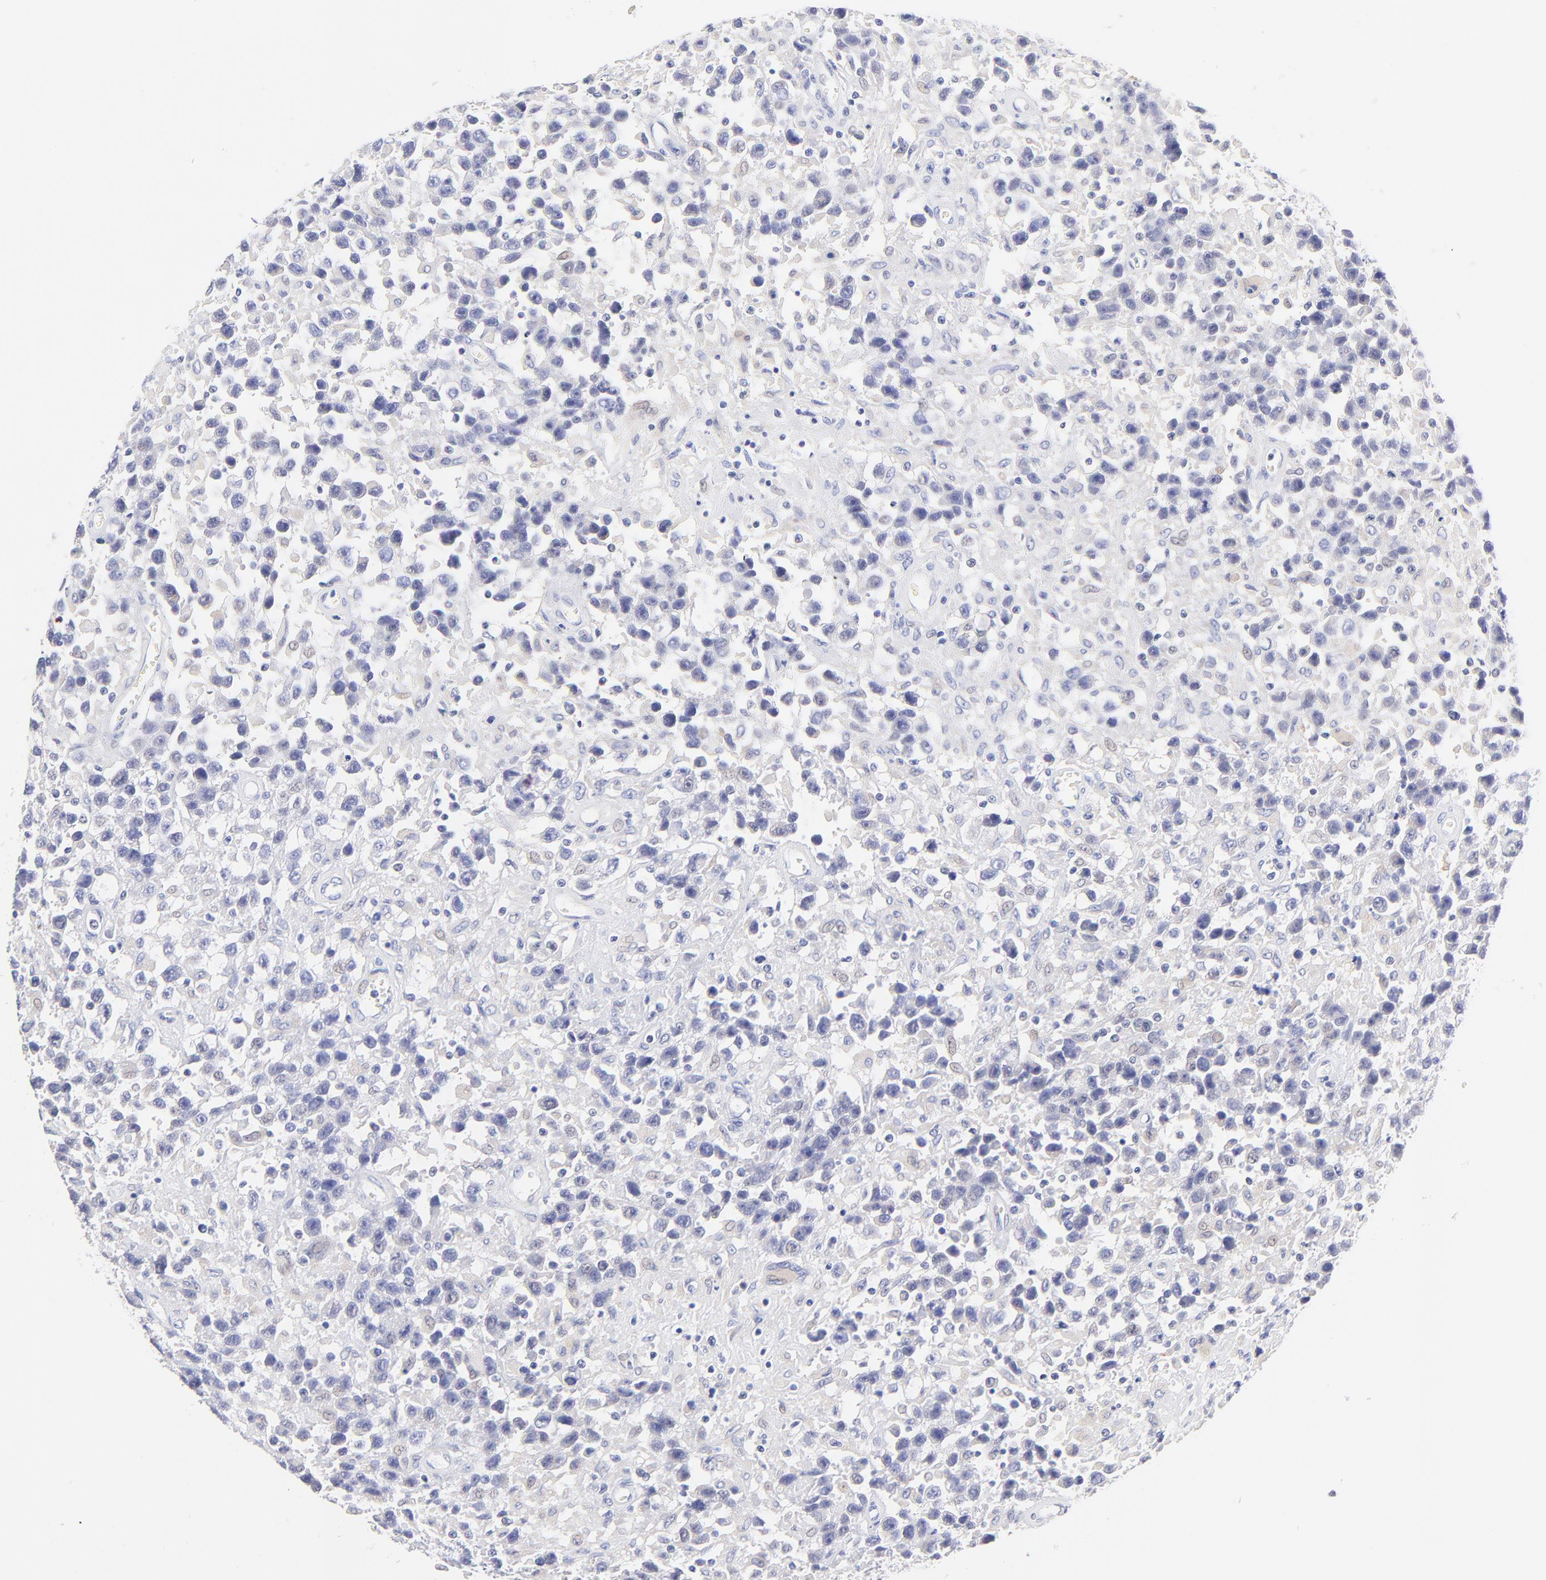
{"staining": {"intensity": "negative", "quantity": "none", "location": "none"}, "tissue": "testis cancer", "cell_type": "Tumor cells", "image_type": "cancer", "snomed": [{"axis": "morphology", "description": "Seminoma, NOS"}, {"axis": "topography", "description": "Testis"}], "caption": "An immunohistochemistry image of testis cancer is shown. There is no staining in tumor cells of testis cancer. (Immunohistochemistry (ihc), brightfield microscopy, high magnification).", "gene": "EBP", "patient": {"sex": "male", "age": 43}}